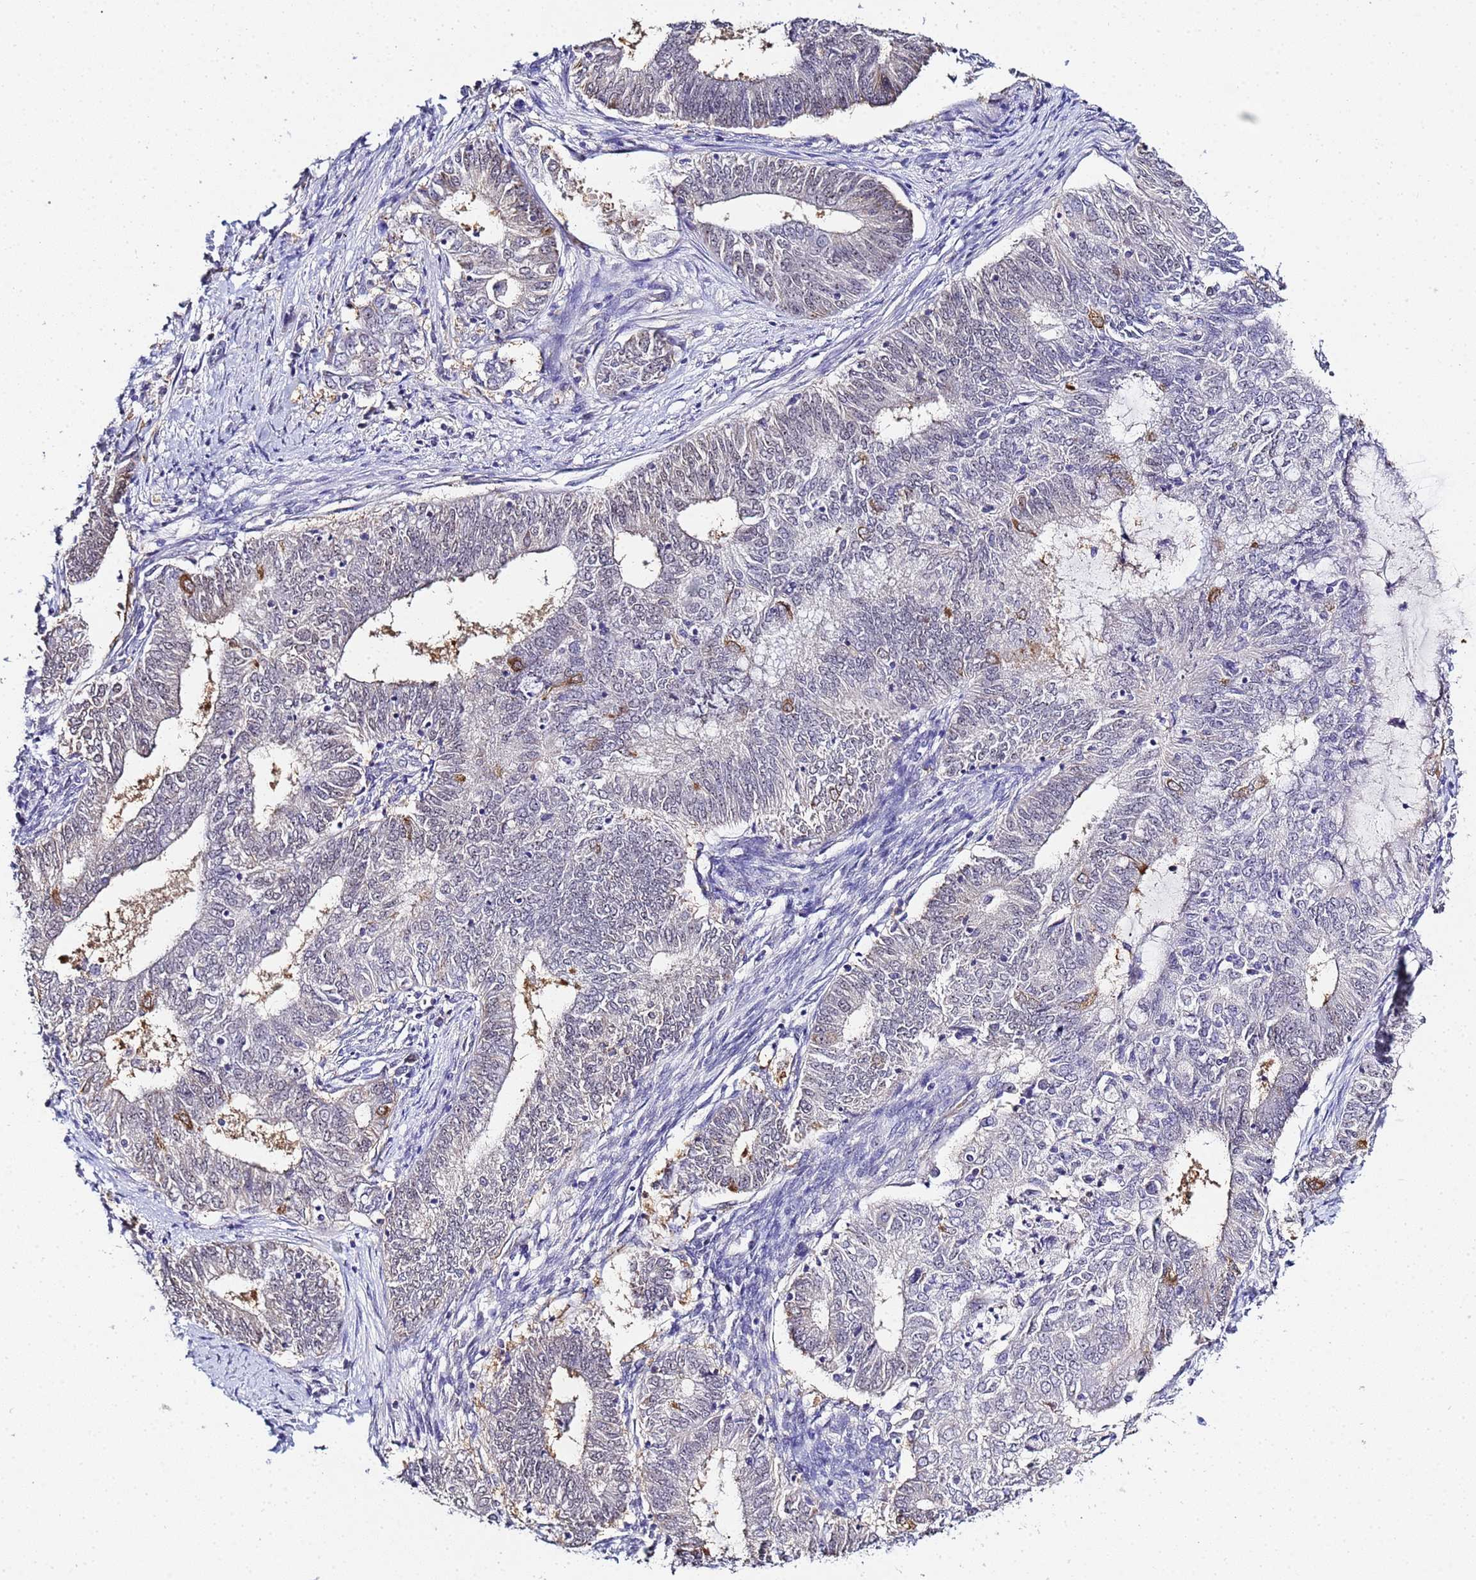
{"staining": {"intensity": "weak", "quantity": "<25%", "location": "nuclear"}, "tissue": "endometrial cancer", "cell_type": "Tumor cells", "image_type": "cancer", "snomed": [{"axis": "morphology", "description": "Adenocarcinoma, NOS"}, {"axis": "topography", "description": "Endometrium"}], "caption": "An image of human endometrial cancer (adenocarcinoma) is negative for staining in tumor cells.", "gene": "ACTL6B", "patient": {"sex": "female", "age": 62}}